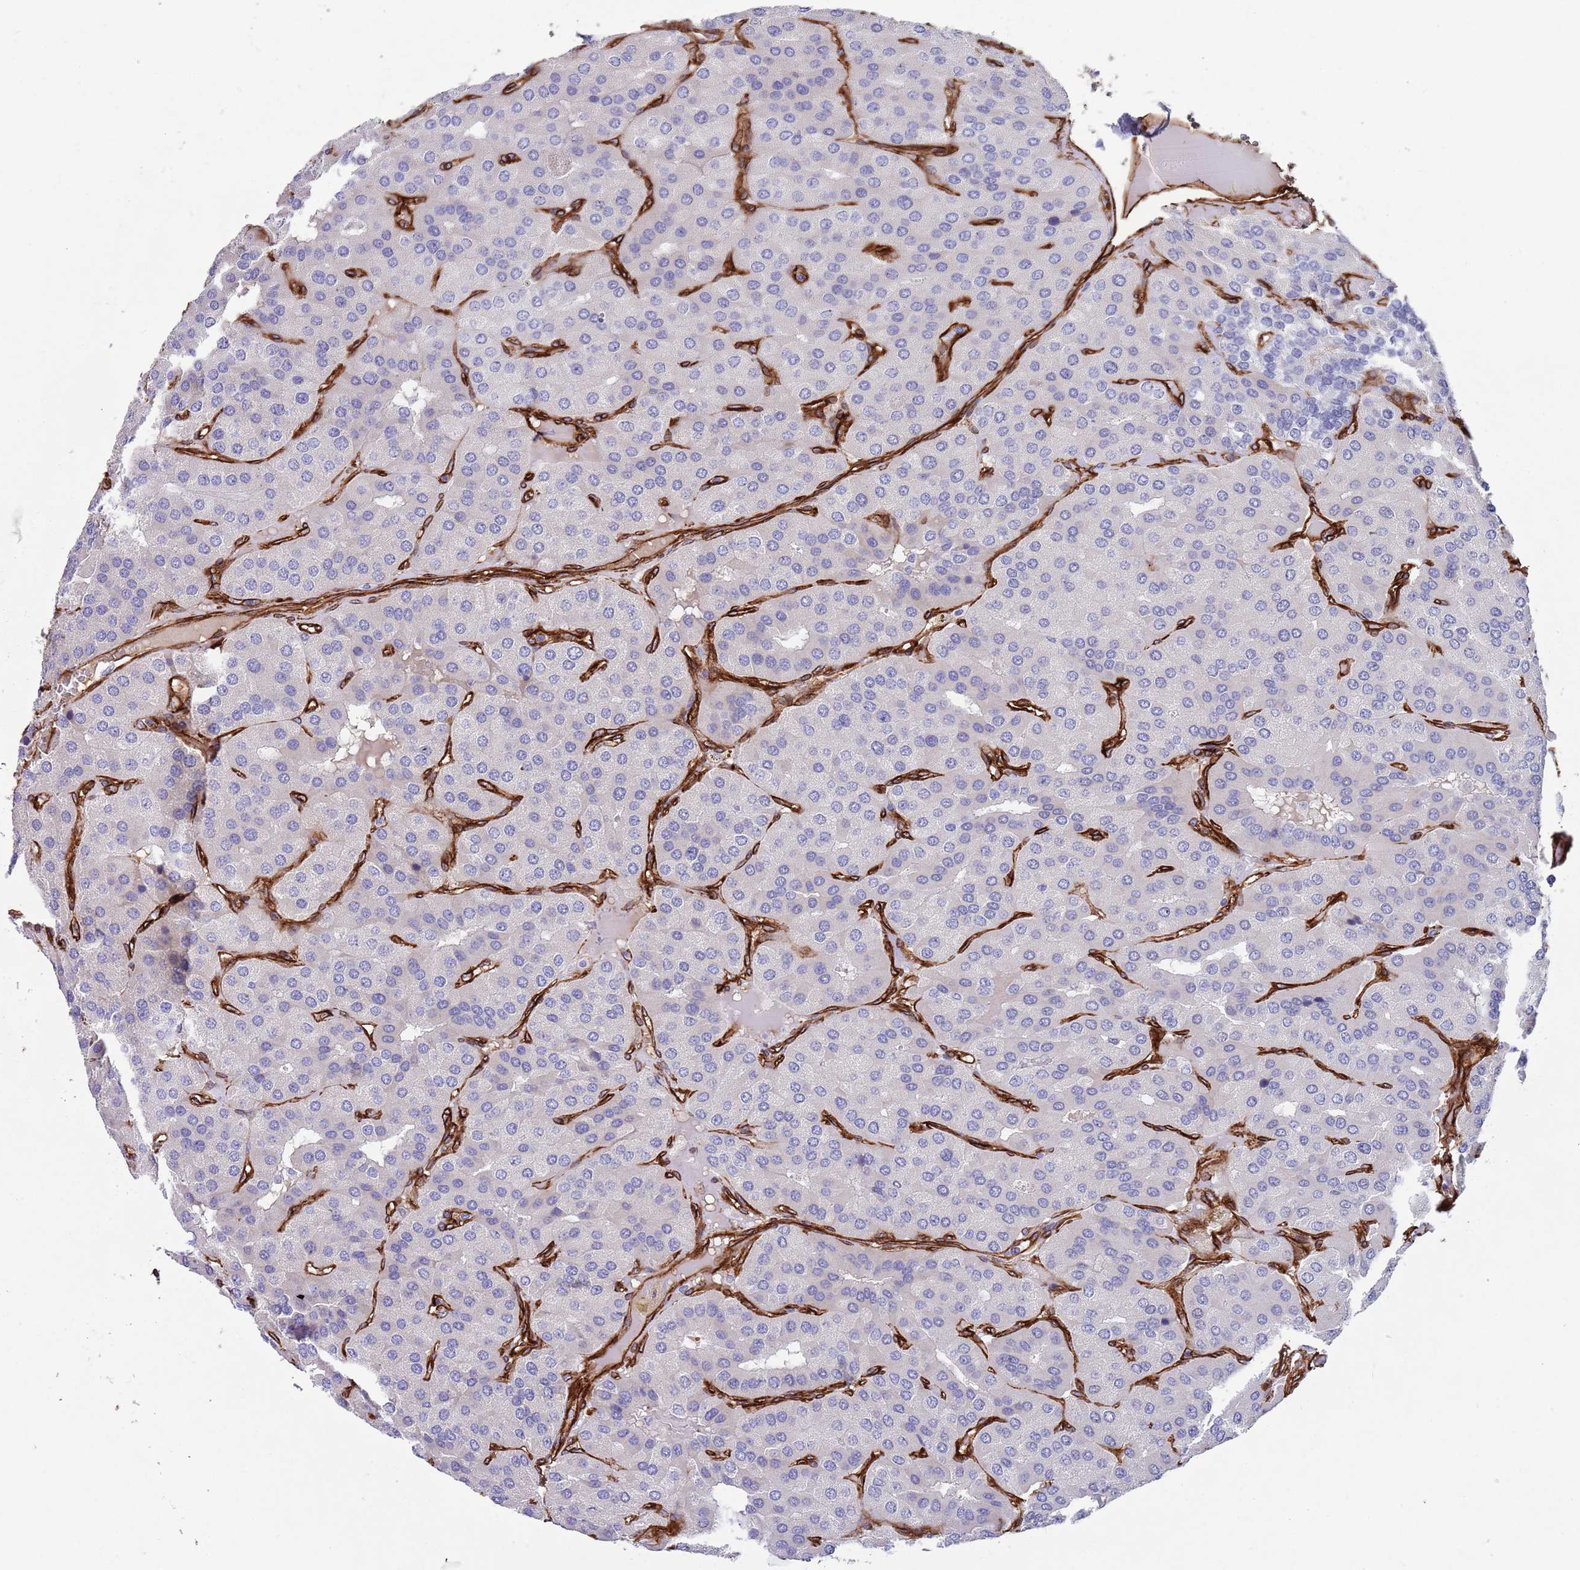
{"staining": {"intensity": "negative", "quantity": "none", "location": "none"}, "tissue": "parathyroid gland", "cell_type": "Glandular cells", "image_type": "normal", "snomed": [{"axis": "morphology", "description": "Normal tissue, NOS"}, {"axis": "morphology", "description": "Adenoma, NOS"}, {"axis": "topography", "description": "Parathyroid gland"}], "caption": "Immunohistochemistry (IHC) micrograph of normal parathyroid gland: parathyroid gland stained with DAB displays no significant protein positivity in glandular cells.", "gene": "CAV2", "patient": {"sex": "female", "age": 86}}